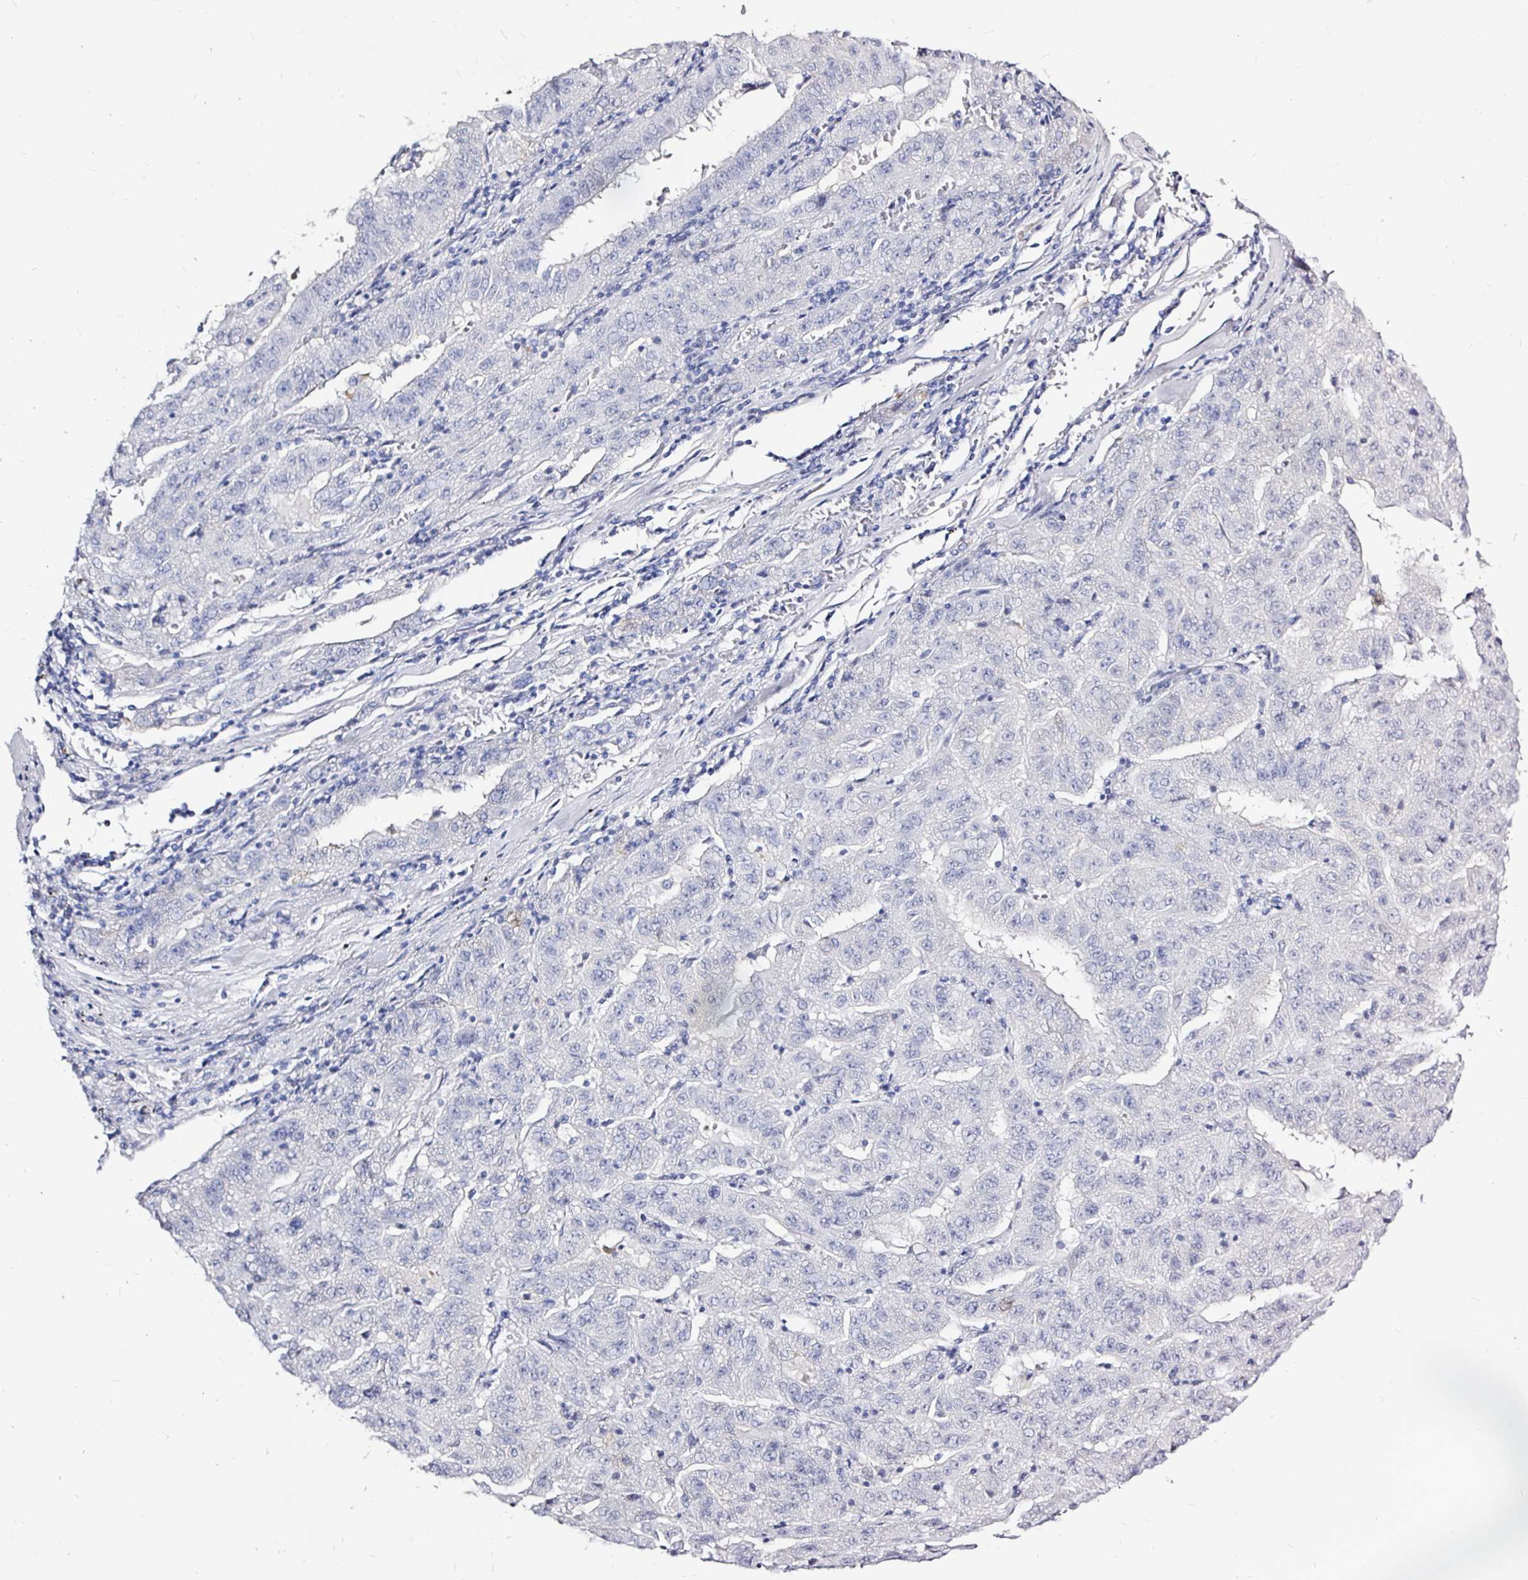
{"staining": {"intensity": "negative", "quantity": "none", "location": "none"}, "tissue": "pancreatic cancer", "cell_type": "Tumor cells", "image_type": "cancer", "snomed": [{"axis": "morphology", "description": "Adenocarcinoma, NOS"}, {"axis": "topography", "description": "Pancreas"}], "caption": "Tumor cells are negative for brown protein staining in pancreatic cancer.", "gene": "LUZP4", "patient": {"sex": "male", "age": 63}}